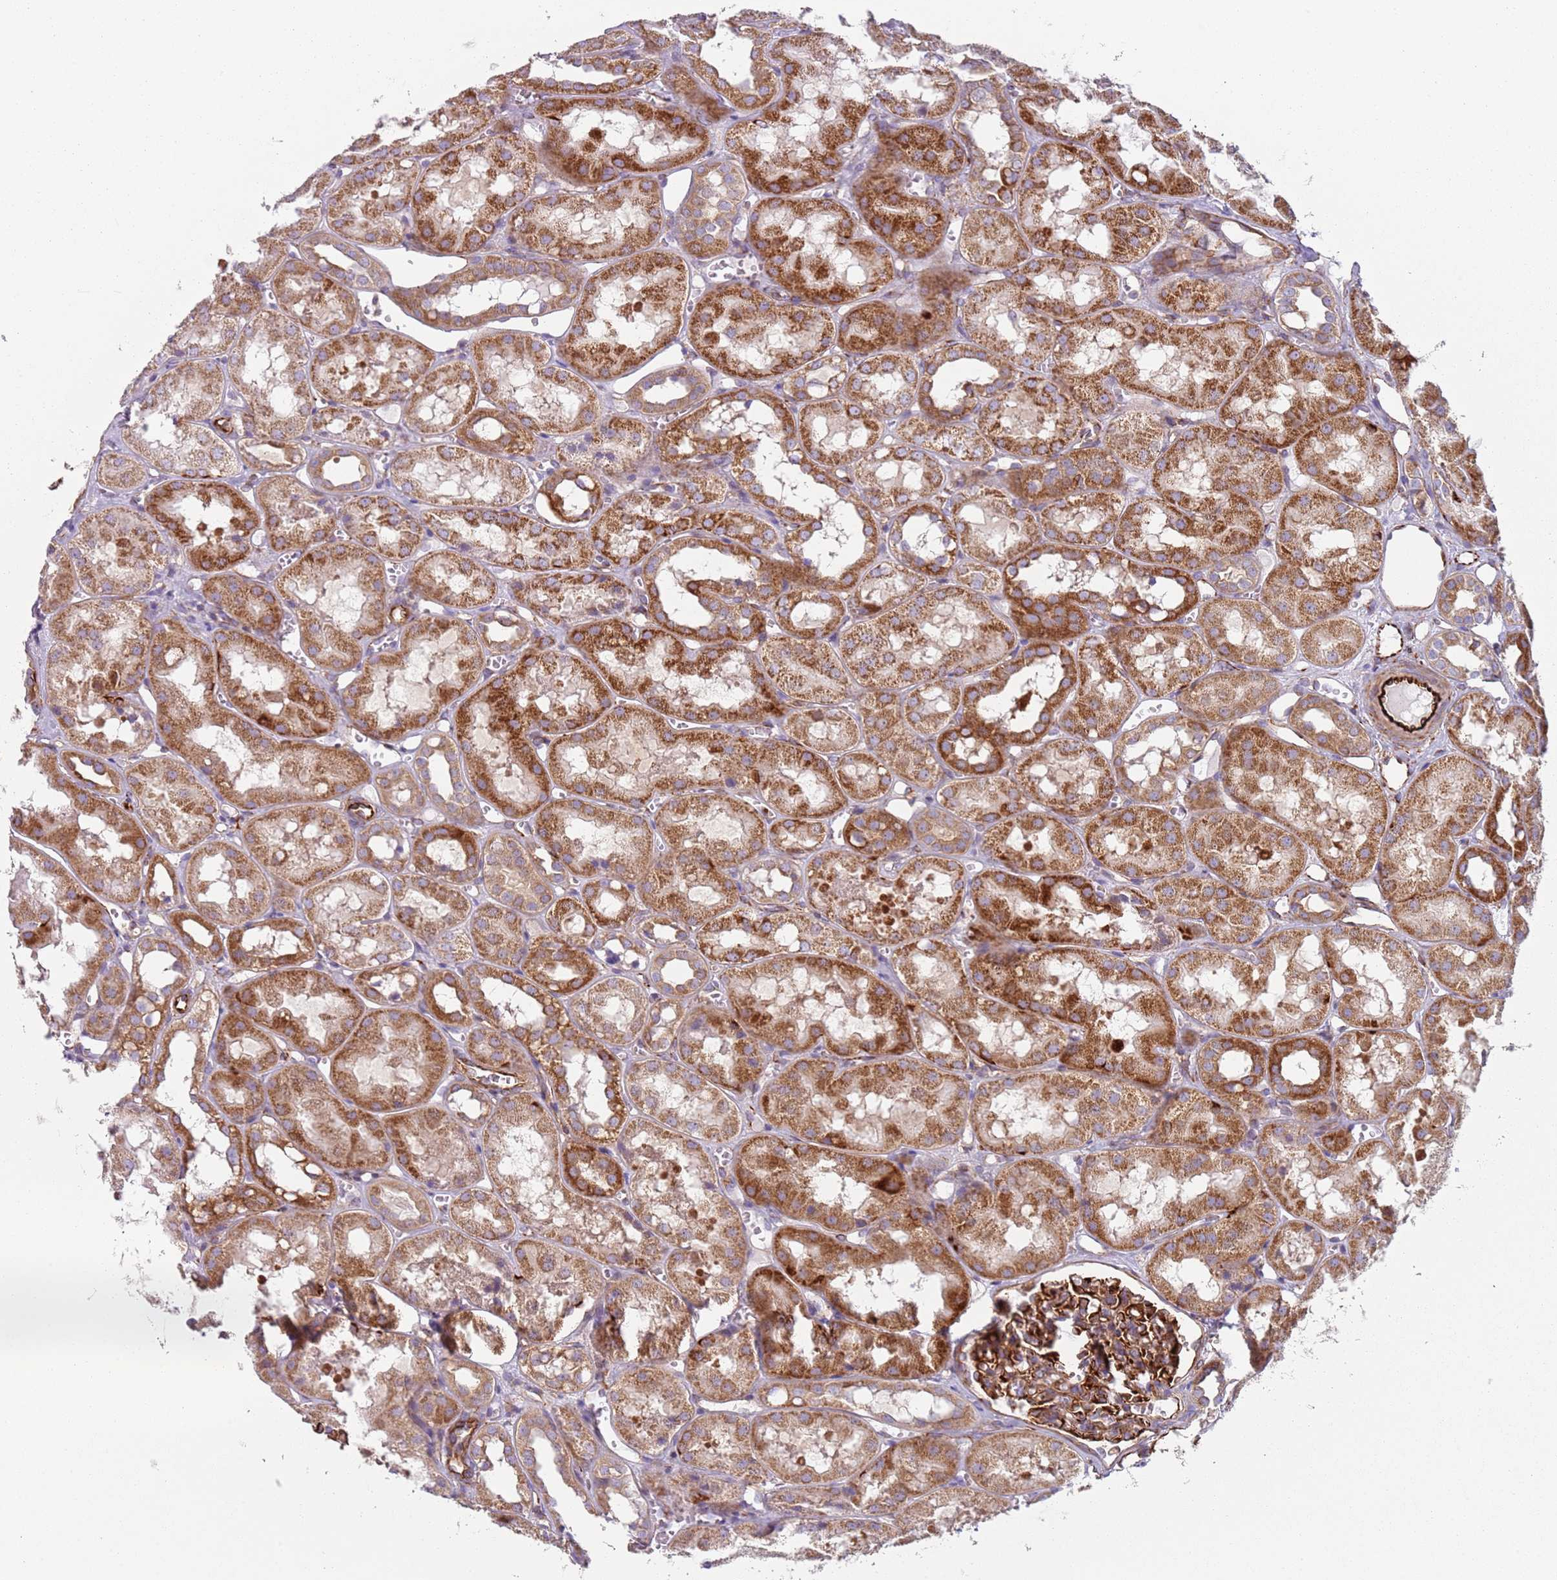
{"staining": {"intensity": "strong", "quantity": ">75%", "location": "cytoplasmic/membranous"}, "tissue": "kidney", "cell_type": "Cells in glomeruli", "image_type": "normal", "snomed": [{"axis": "morphology", "description": "Normal tissue, NOS"}, {"axis": "topography", "description": "Kidney"}], "caption": "IHC (DAB (3,3'-diaminobenzidine)) staining of benign kidney exhibits strong cytoplasmic/membranous protein positivity in about >75% of cells in glomeruli. Using DAB (brown) and hematoxylin (blue) stains, captured at high magnification using brightfield microscopy.", "gene": "SNAPIN", "patient": {"sex": "male", "age": 16}}